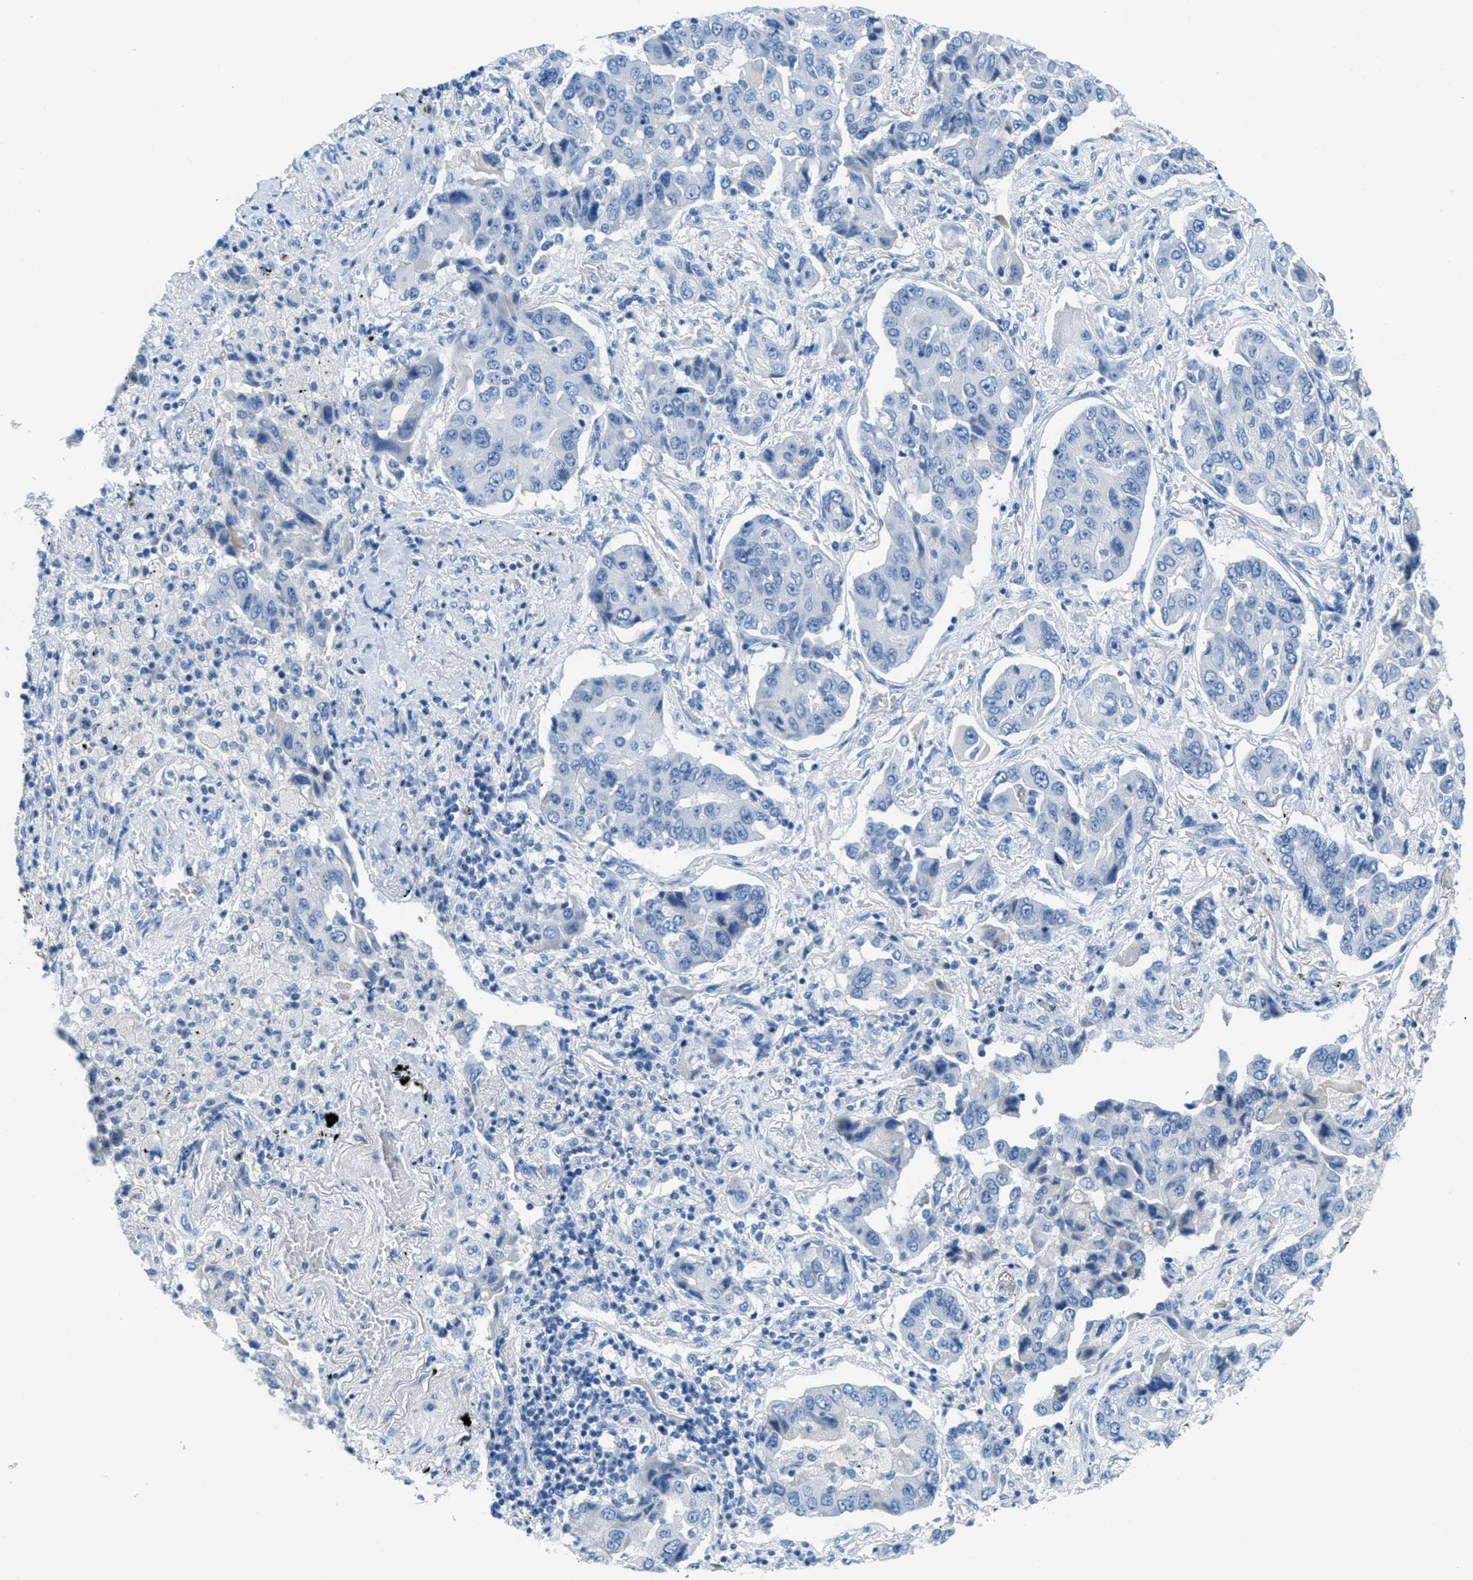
{"staining": {"intensity": "negative", "quantity": "none", "location": "none"}, "tissue": "lung cancer", "cell_type": "Tumor cells", "image_type": "cancer", "snomed": [{"axis": "morphology", "description": "Adenocarcinoma, NOS"}, {"axis": "topography", "description": "Lung"}], "caption": "An image of human lung cancer is negative for staining in tumor cells. Nuclei are stained in blue.", "gene": "MGARP", "patient": {"sex": "female", "age": 65}}